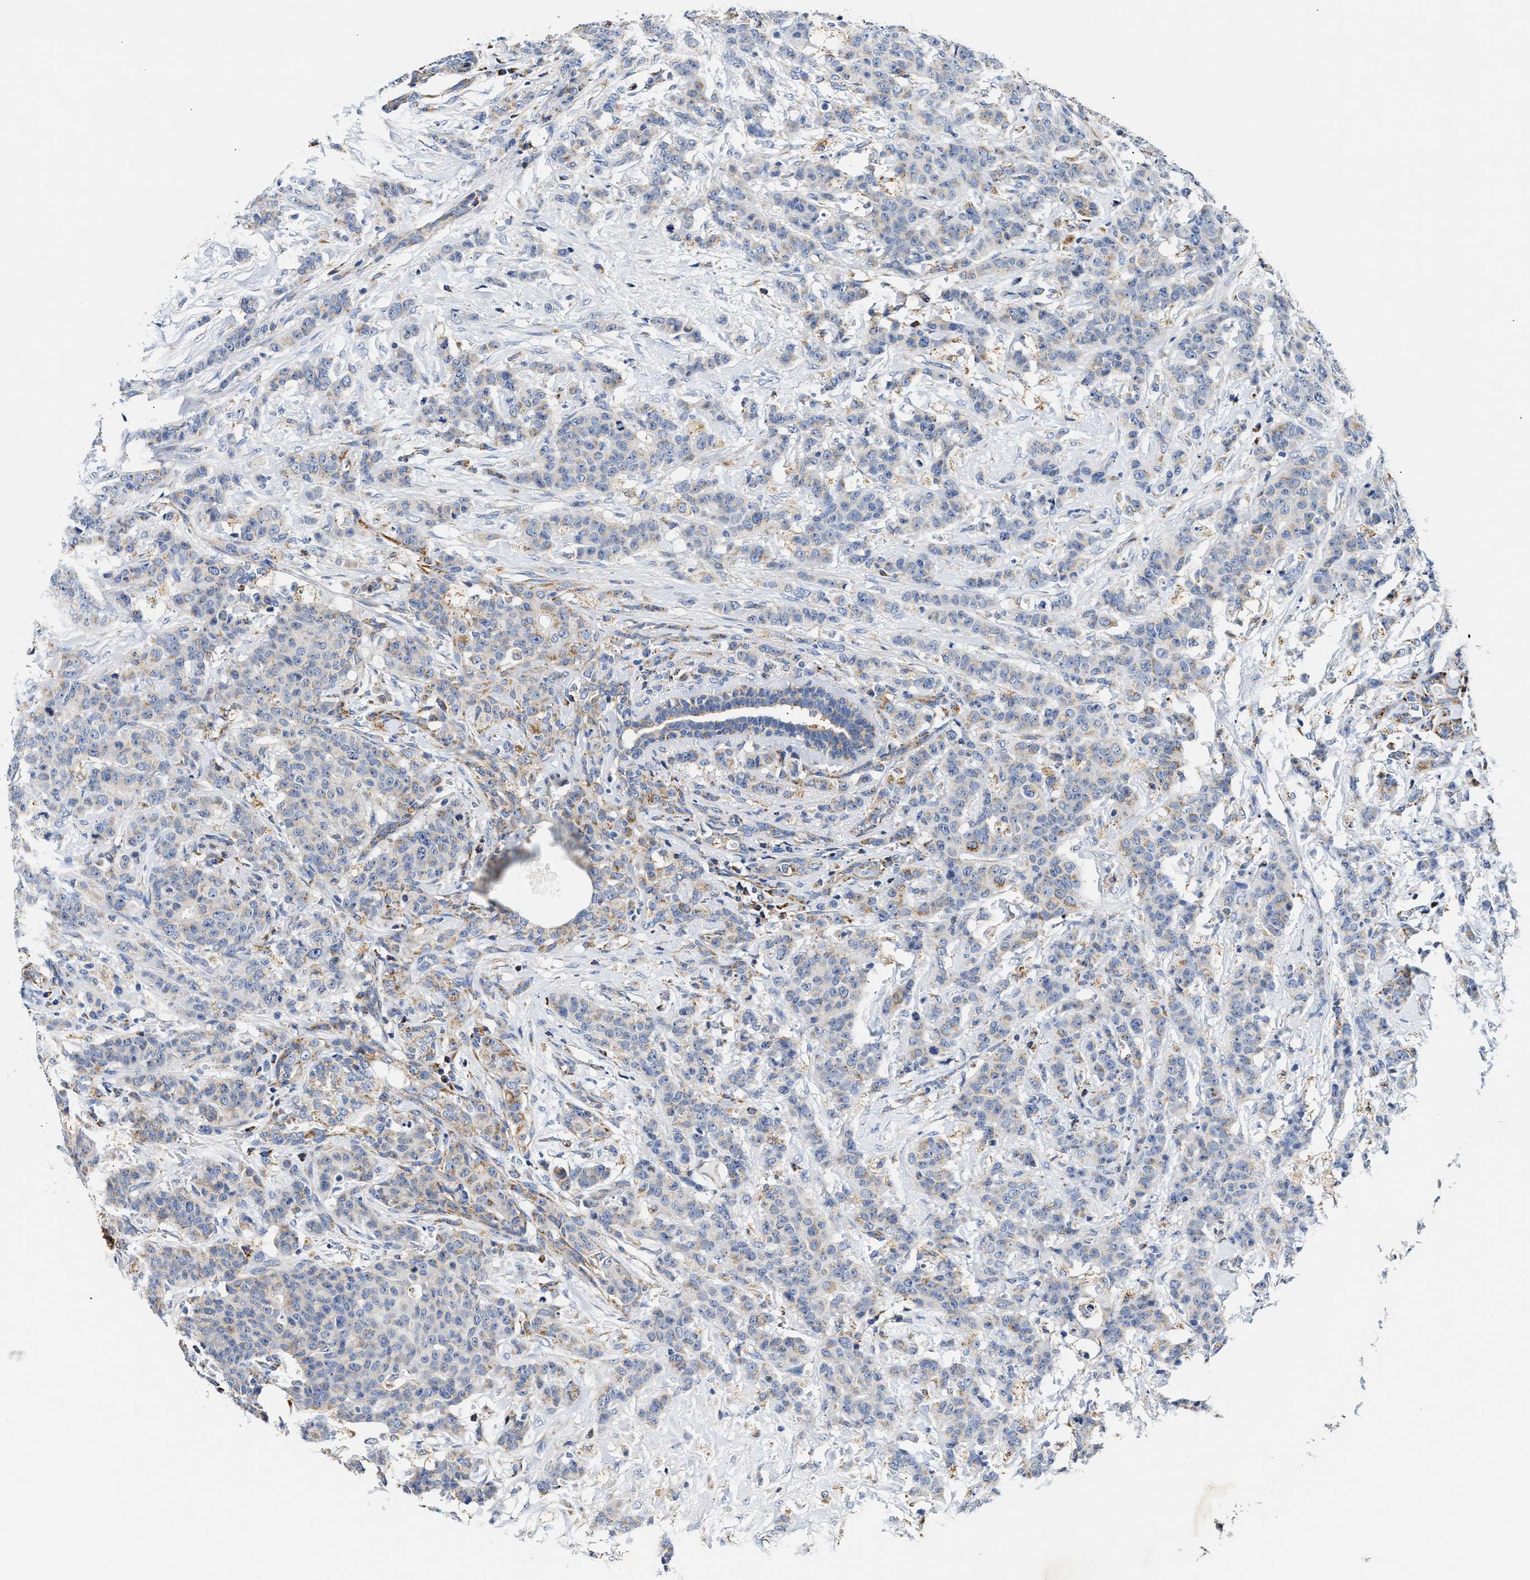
{"staining": {"intensity": "weak", "quantity": "25%-75%", "location": "cytoplasmic/membranous"}, "tissue": "breast cancer", "cell_type": "Tumor cells", "image_type": "cancer", "snomed": [{"axis": "morphology", "description": "Normal tissue, NOS"}, {"axis": "morphology", "description": "Duct carcinoma"}, {"axis": "topography", "description": "Breast"}], "caption": "Tumor cells display weak cytoplasmic/membranous positivity in about 25%-75% of cells in breast intraductal carcinoma.", "gene": "ACADVL", "patient": {"sex": "female", "age": 40}}